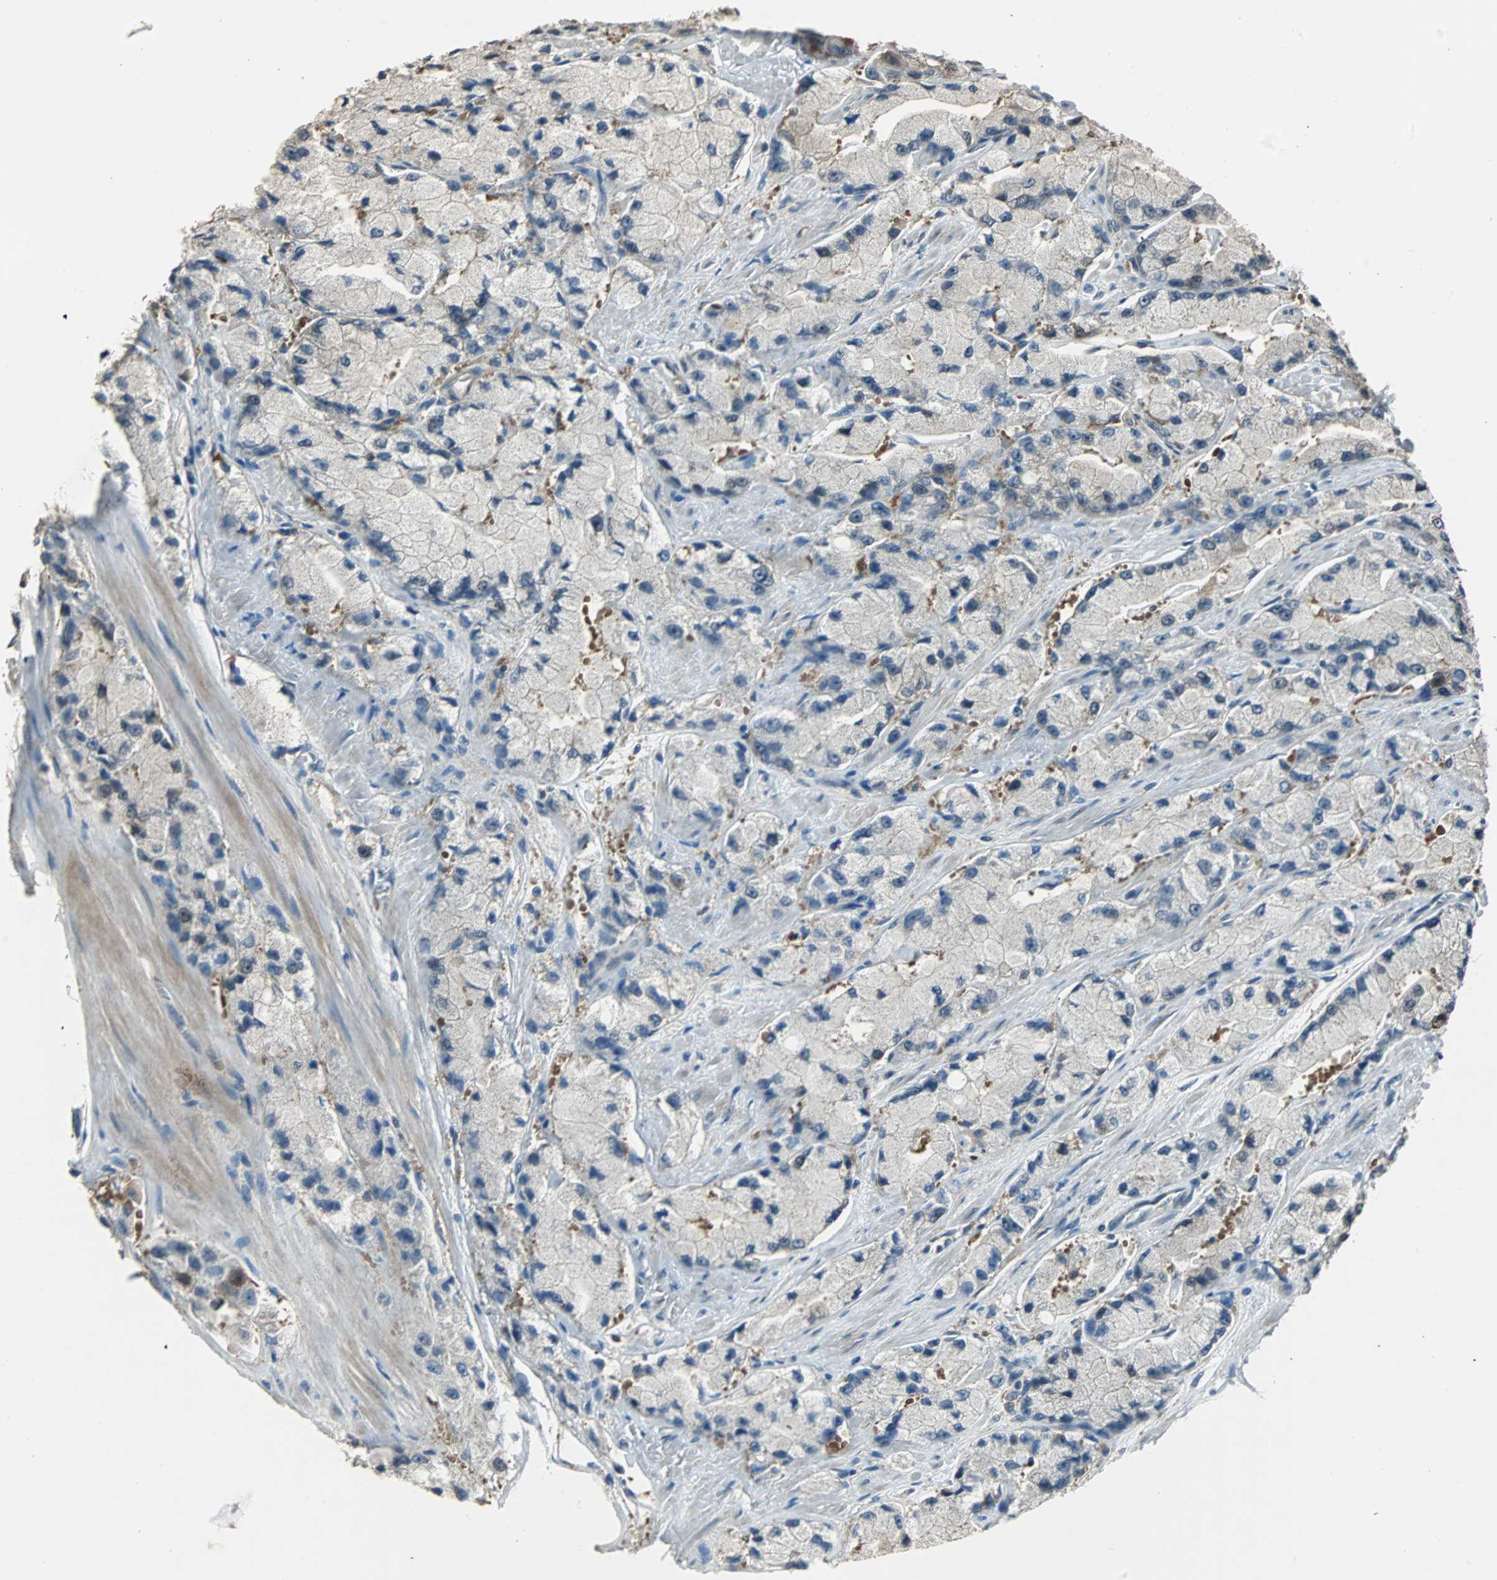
{"staining": {"intensity": "weak", "quantity": "25%-75%", "location": "cytoplasmic/membranous"}, "tissue": "prostate cancer", "cell_type": "Tumor cells", "image_type": "cancer", "snomed": [{"axis": "morphology", "description": "Adenocarcinoma, High grade"}, {"axis": "topography", "description": "Prostate"}], "caption": "Protein staining demonstrates weak cytoplasmic/membranous positivity in approximately 25%-75% of tumor cells in prostate high-grade adenocarcinoma.", "gene": "ABHD2", "patient": {"sex": "male", "age": 58}}